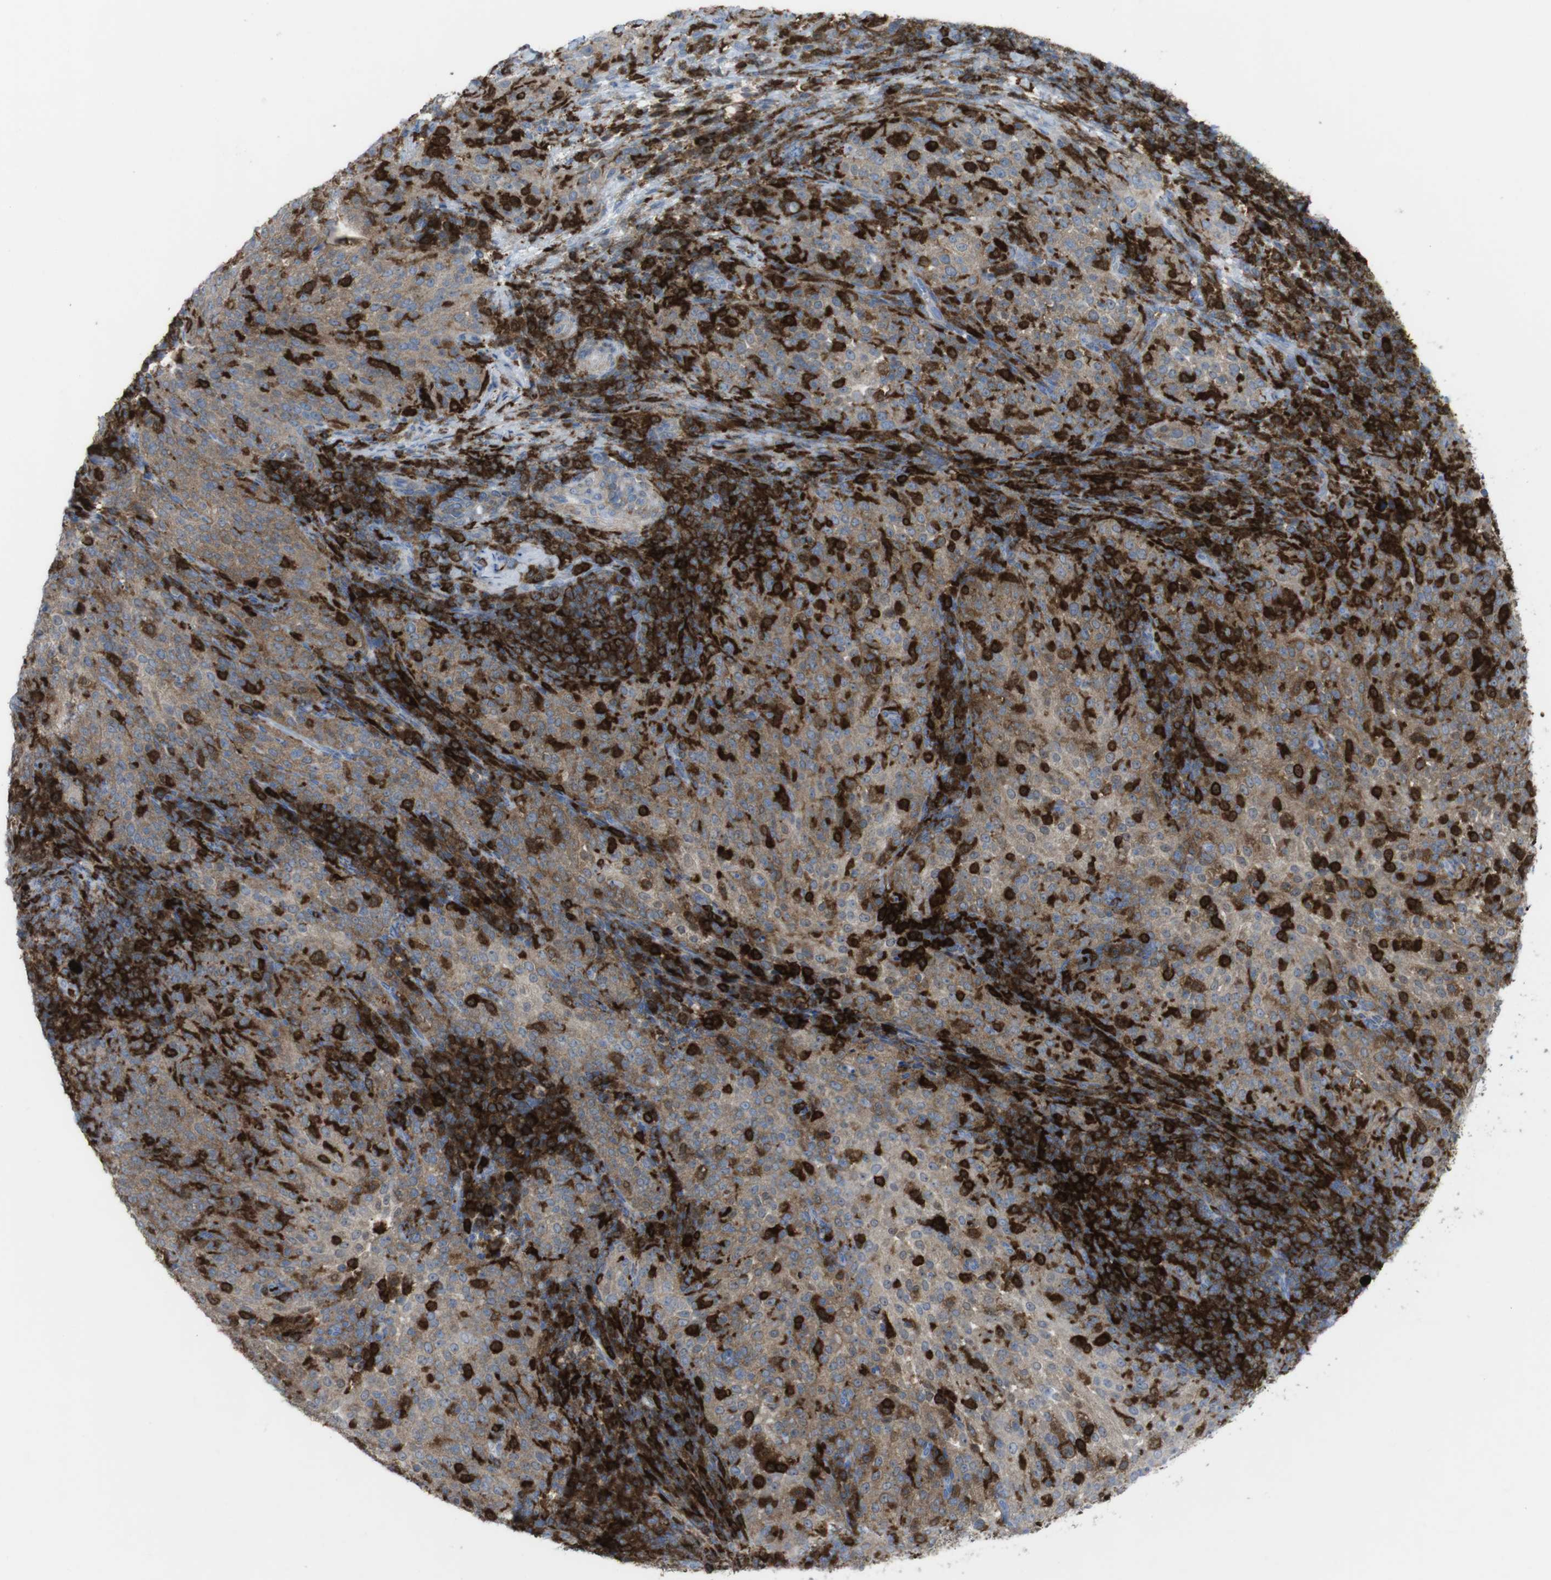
{"staining": {"intensity": "moderate", "quantity": ">75%", "location": "cytoplasmic/membranous"}, "tissue": "cervical cancer", "cell_type": "Tumor cells", "image_type": "cancer", "snomed": [{"axis": "morphology", "description": "Squamous cell carcinoma, NOS"}, {"axis": "topography", "description": "Cervix"}], "caption": "IHC image of neoplastic tissue: human squamous cell carcinoma (cervical) stained using IHC shows medium levels of moderate protein expression localized specifically in the cytoplasmic/membranous of tumor cells, appearing as a cytoplasmic/membranous brown color.", "gene": "PRKCD", "patient": {"sex": "female", "age": 51}}